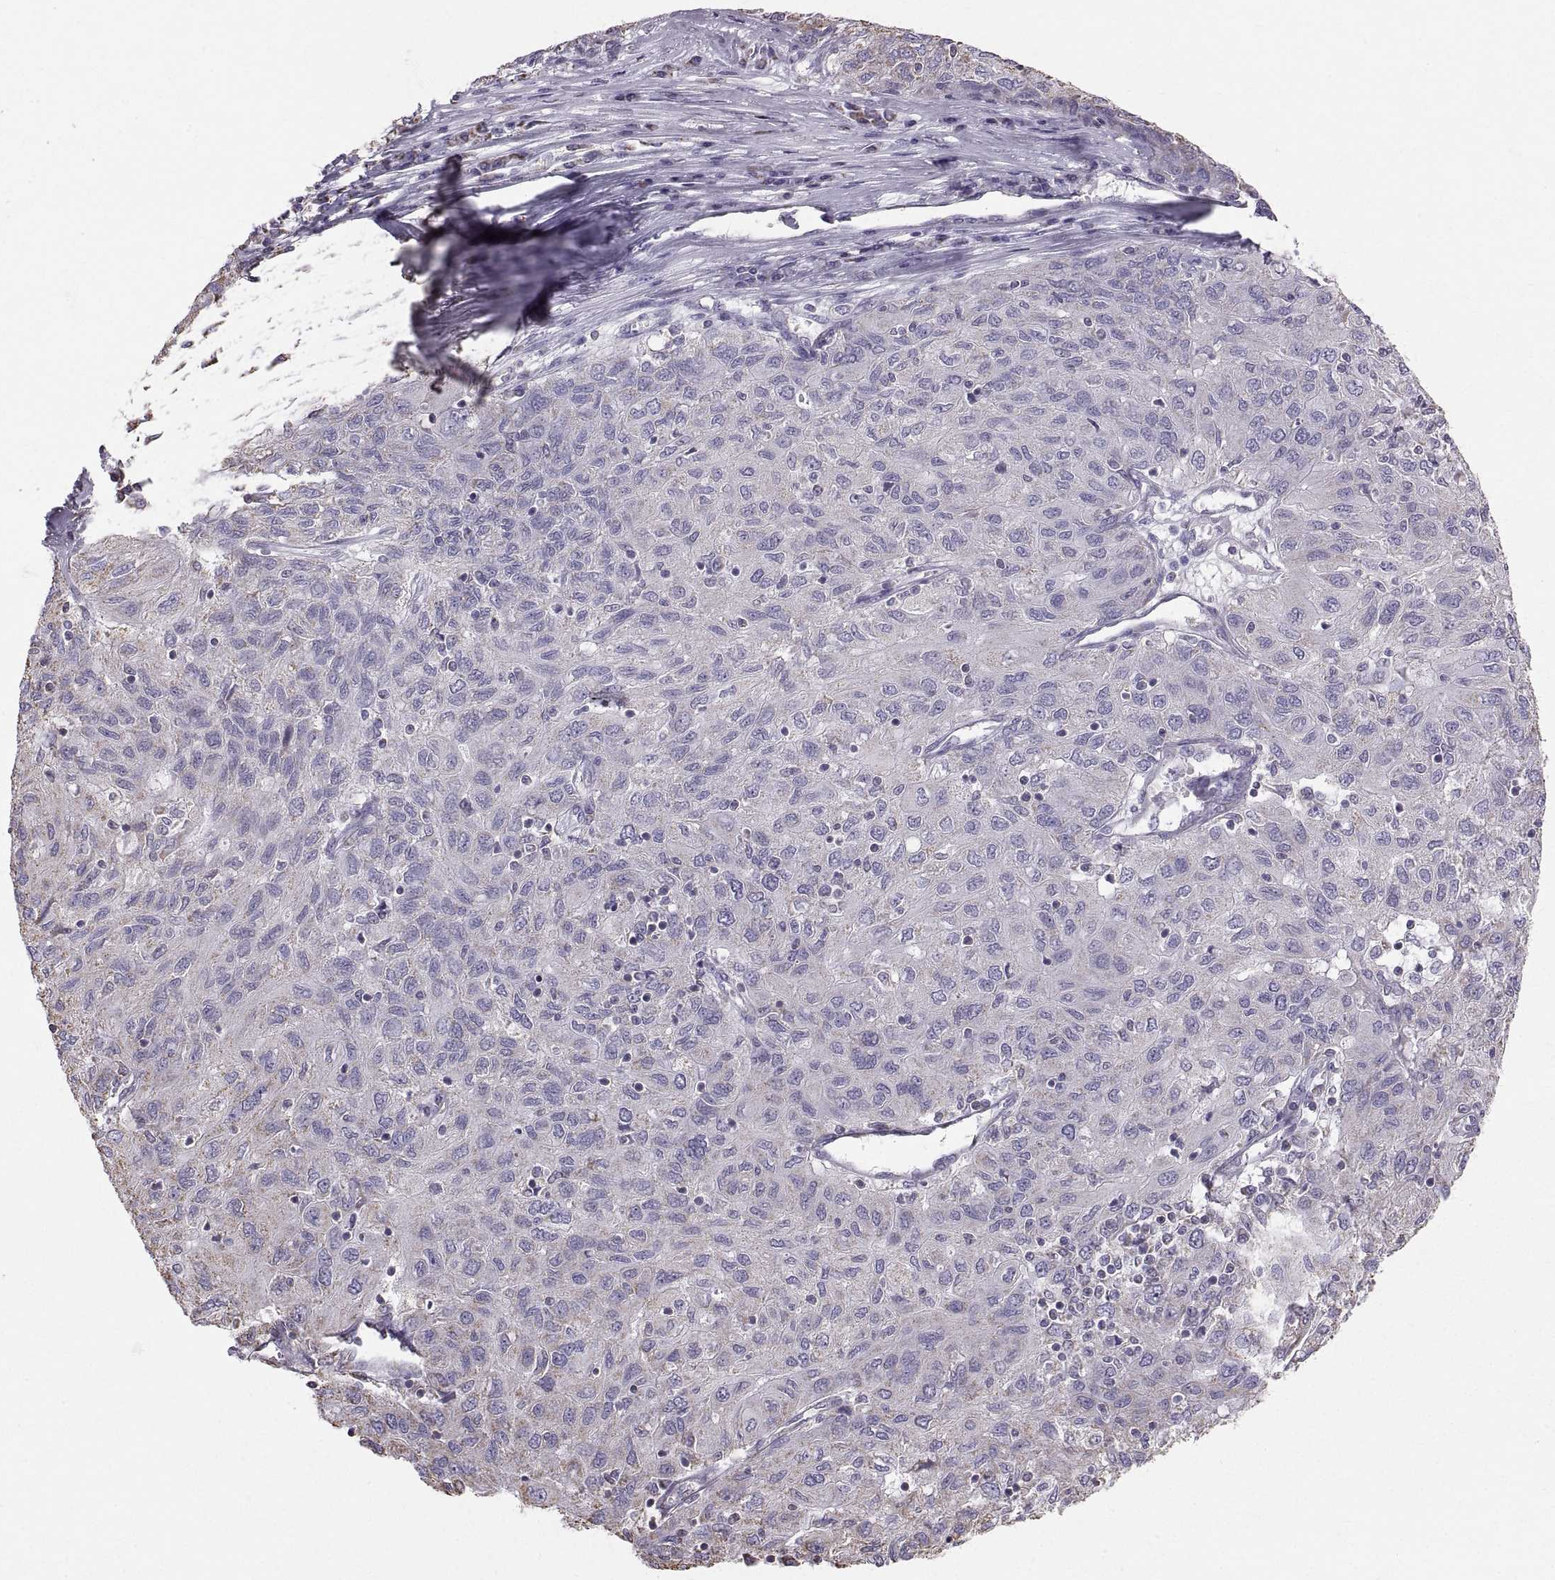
{"staining": {"intensity": "weak", "quantity": "25%-75%", "location": "cytoplasmic/membranous"}, "tissue": "ovarian cancer", "cell_type": "Tumor cells", "image_type": "cancer", "snomed": [{"axis": "morphology", "description": "Carcinoma, endometroid"}, {"axis": "topography", "description": "Ovary"}], "caption": "Weak cytoplasmic/membranous positivity is identified in approximately 25%-75% of tumor cells in ovarian endometroid carcinoma.", "gene": "STMND1", "patient": {"sex": "female", "age": 50}}